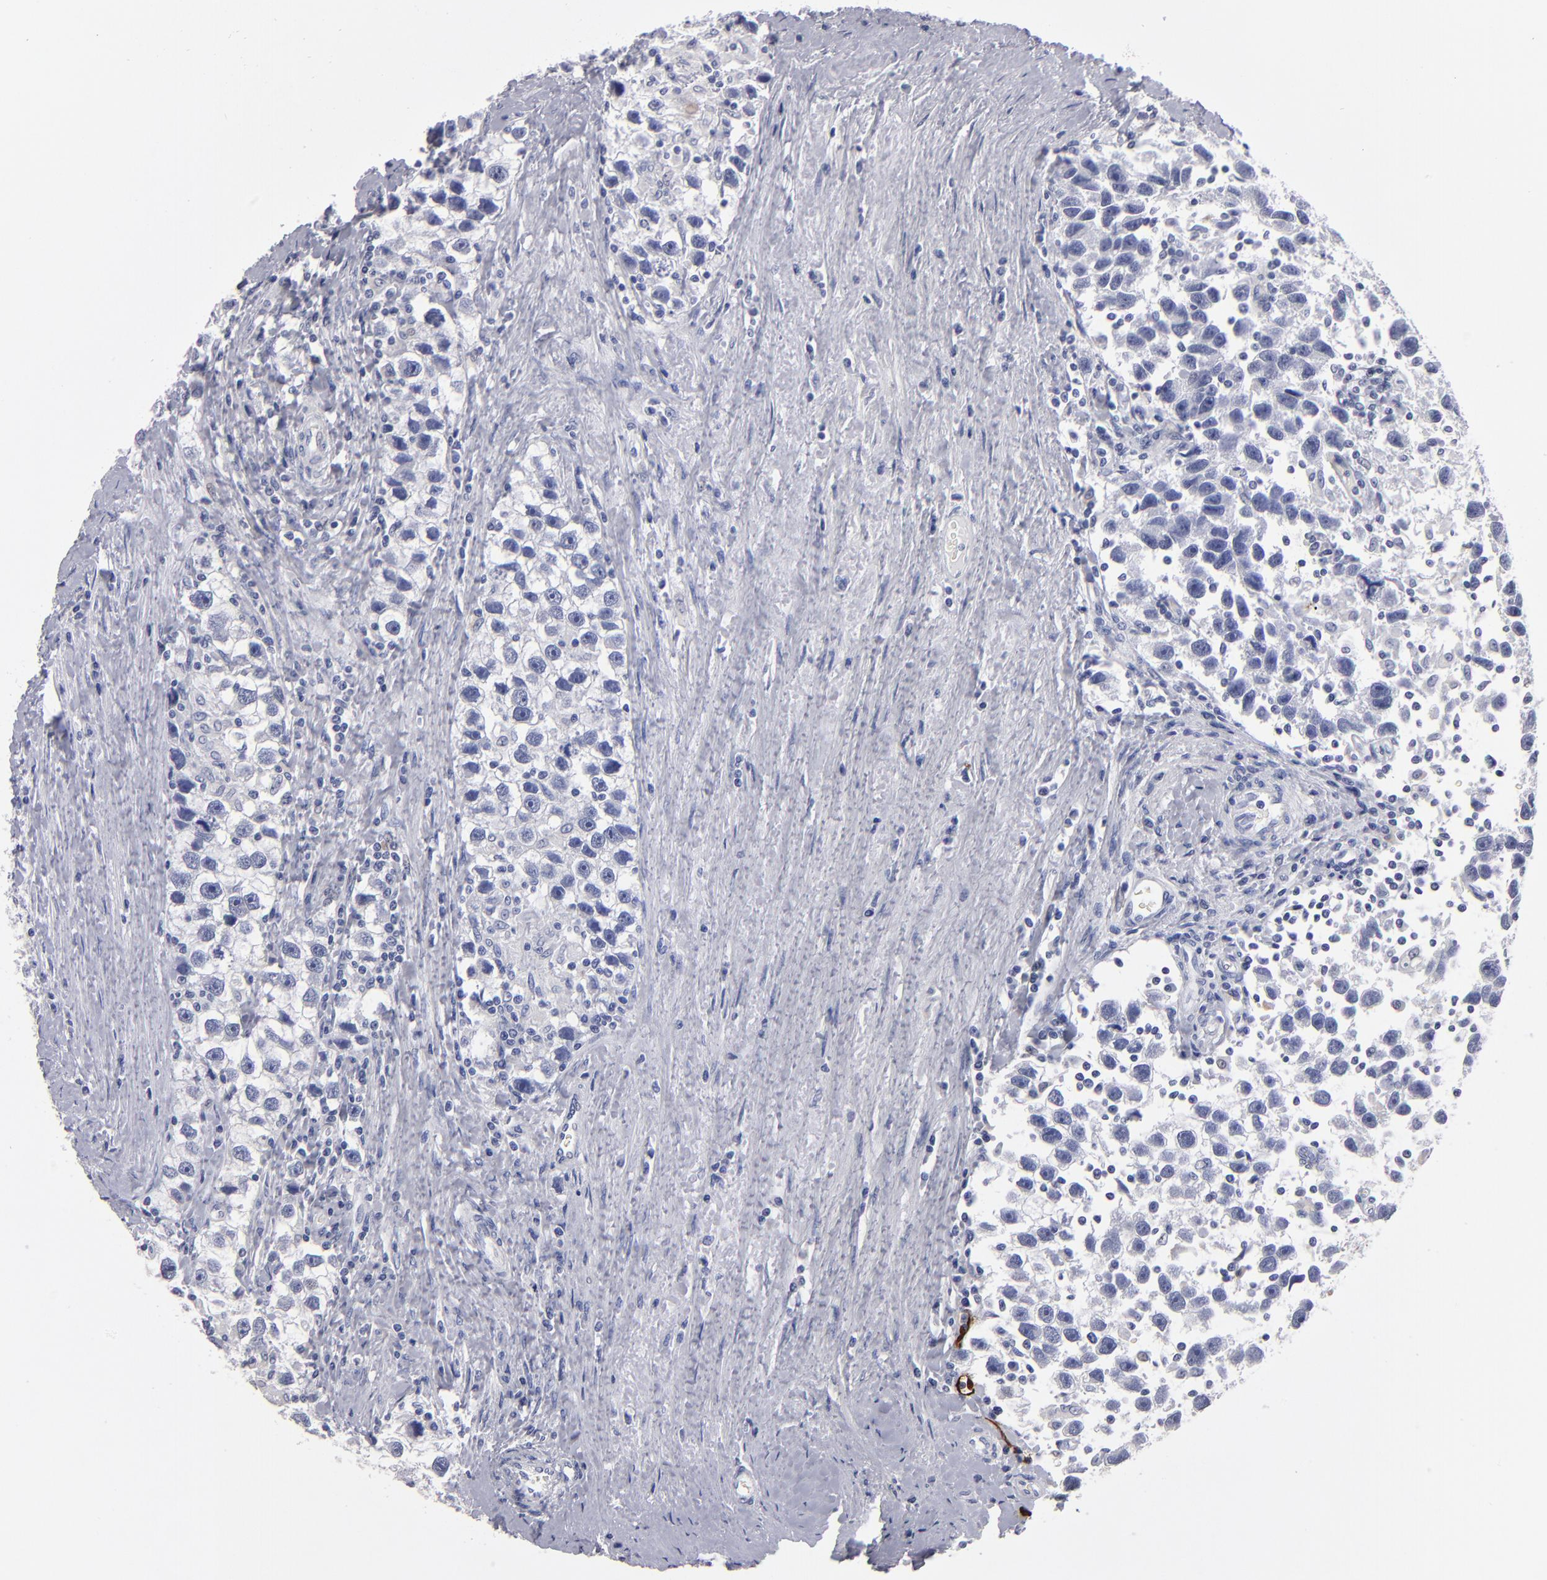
{"staining": {"intensity": "negative", "quantity": "none", "location": "none"}, "tissue": "testis cancer", "cell_type": "Tumor cells", "image_type": "cancer", "snomed": [{"axis": "morphology", "description": "Seminoma, NOS"}, {"axis": "topography", "description": "Testis"}], "caption": "A histopathology image of testis cancer (seminoma) stained for a protein demonstrates no brown staining in tumor cells. (DAB immunohistochemistry, high magnification).", "gene": "FABP4", "patient": {"sex": "male", "age": 43}}